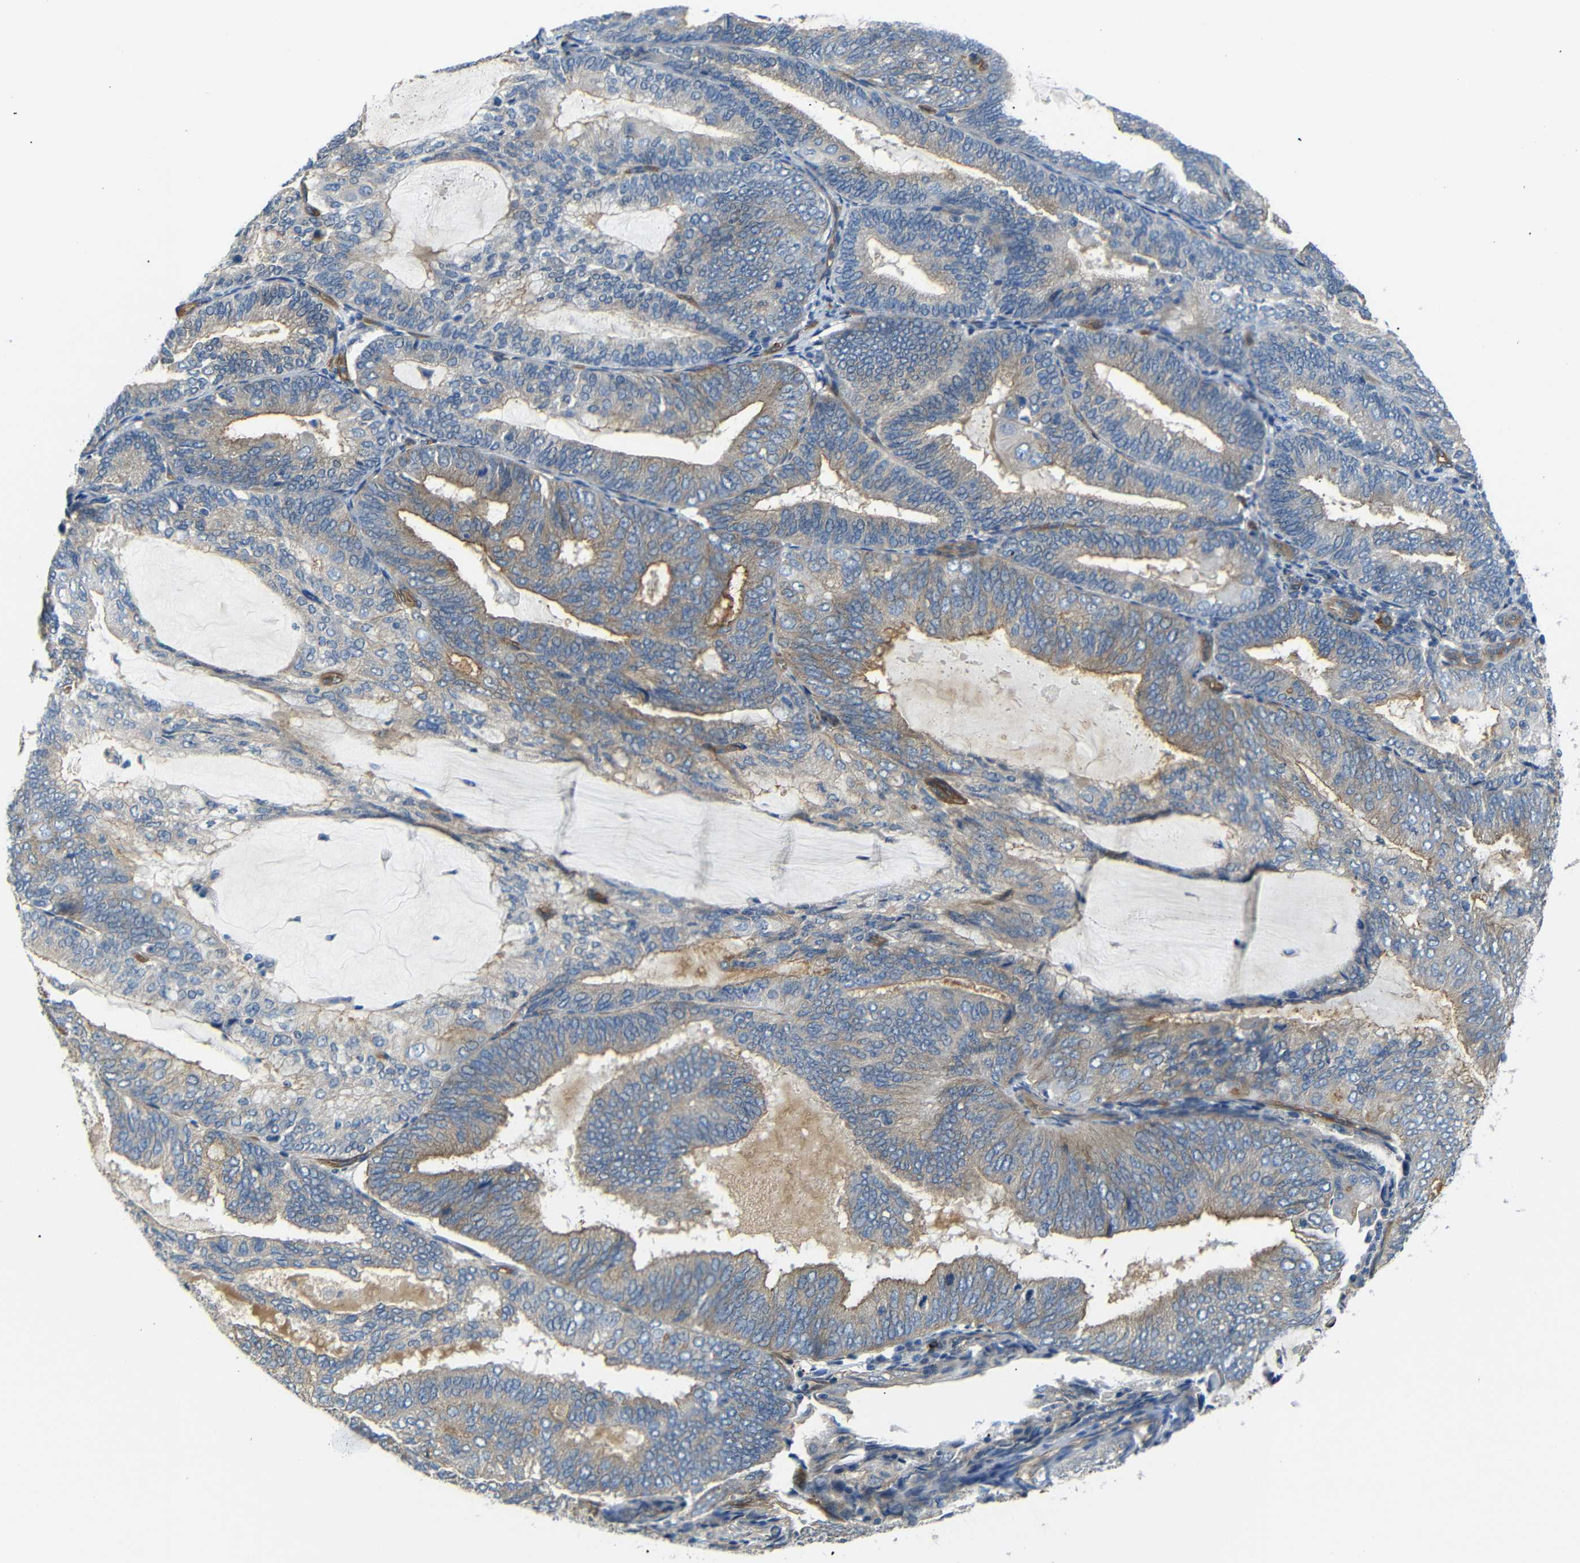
{"staining": {"intensity": "moderate", "quantity": "25%-75%", "location": "cytoplasmic/membranous"}, "tissue": "endometrial cancer", "cell_type": "Tumor cells", "image_type": "cancer", "snomed": [{"axis": "morphology", "description": "Adenocarcinoma, NOS"}, {"axis": "topography", "description": "Endometrium"}], "caption": "Tumor cells exhibit medium levels of moderate cytoplasmic/membranous staining in approximately 25%-75% of cells in endometrial cancer.", "gene": "MYO1B", "patient": {"sex": "female", "age": 81}}